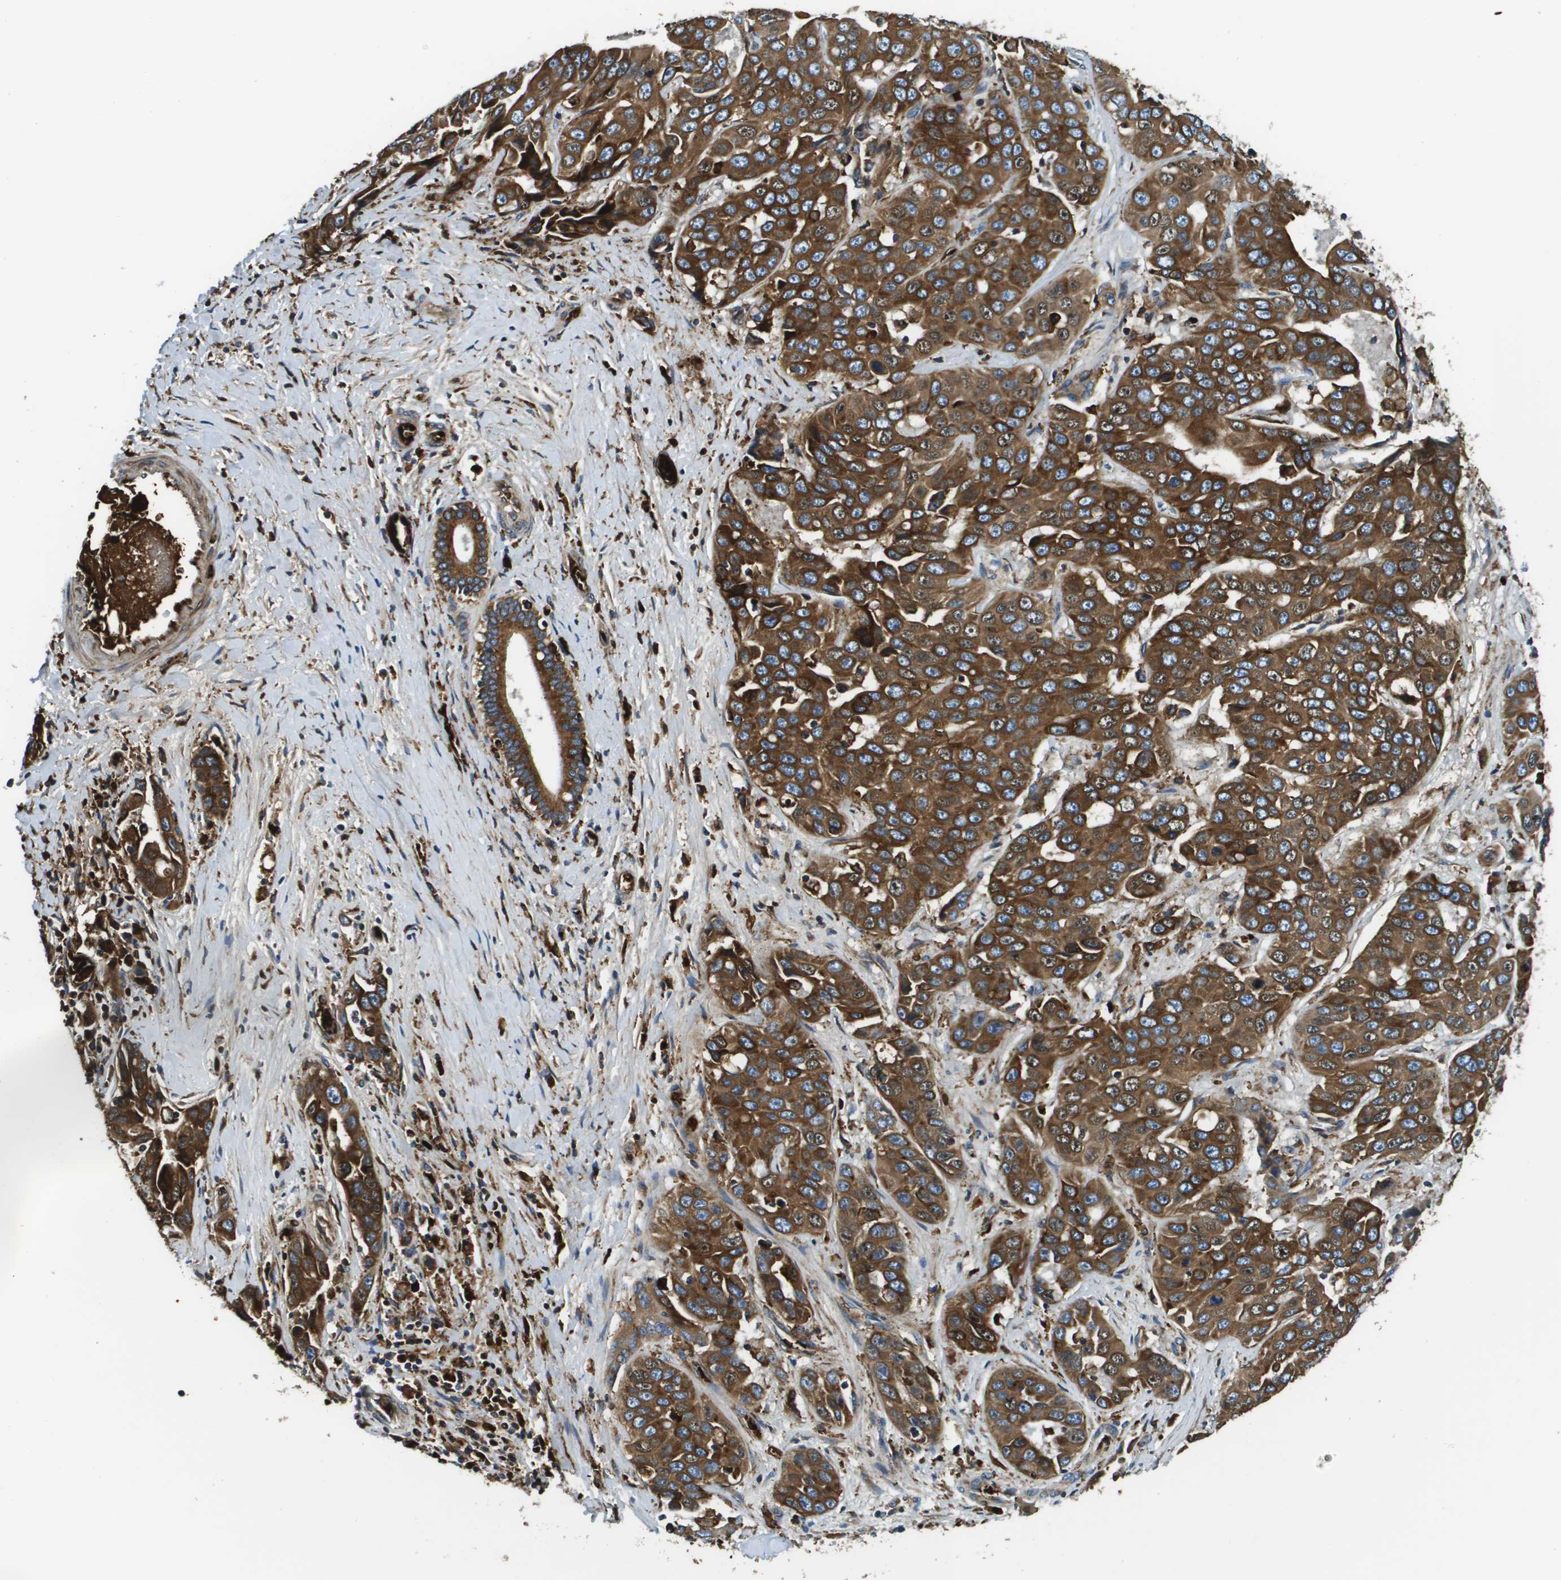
{"staining": {"intensity": "strong", "quantity": ">75%", "location": "cytoplasmic/membranous"}, "tissue": "liver cancer", "cell_type": "Tumor cells", "image_type": "cancer", "snomed": [{"axis": "morphology", "description": "Cholangiocarcinoma"}, {"axis": "topography", "description": "Liver"}], "caption": "Immunohistochemical staining of cholangiocarcinoma (liver) shows high levels of strong cytoplasmic/membranous expression in approximately >75% of tumor cells.", "gene": "CNPY3", "patient": {"sex": "female", "age": 52}}